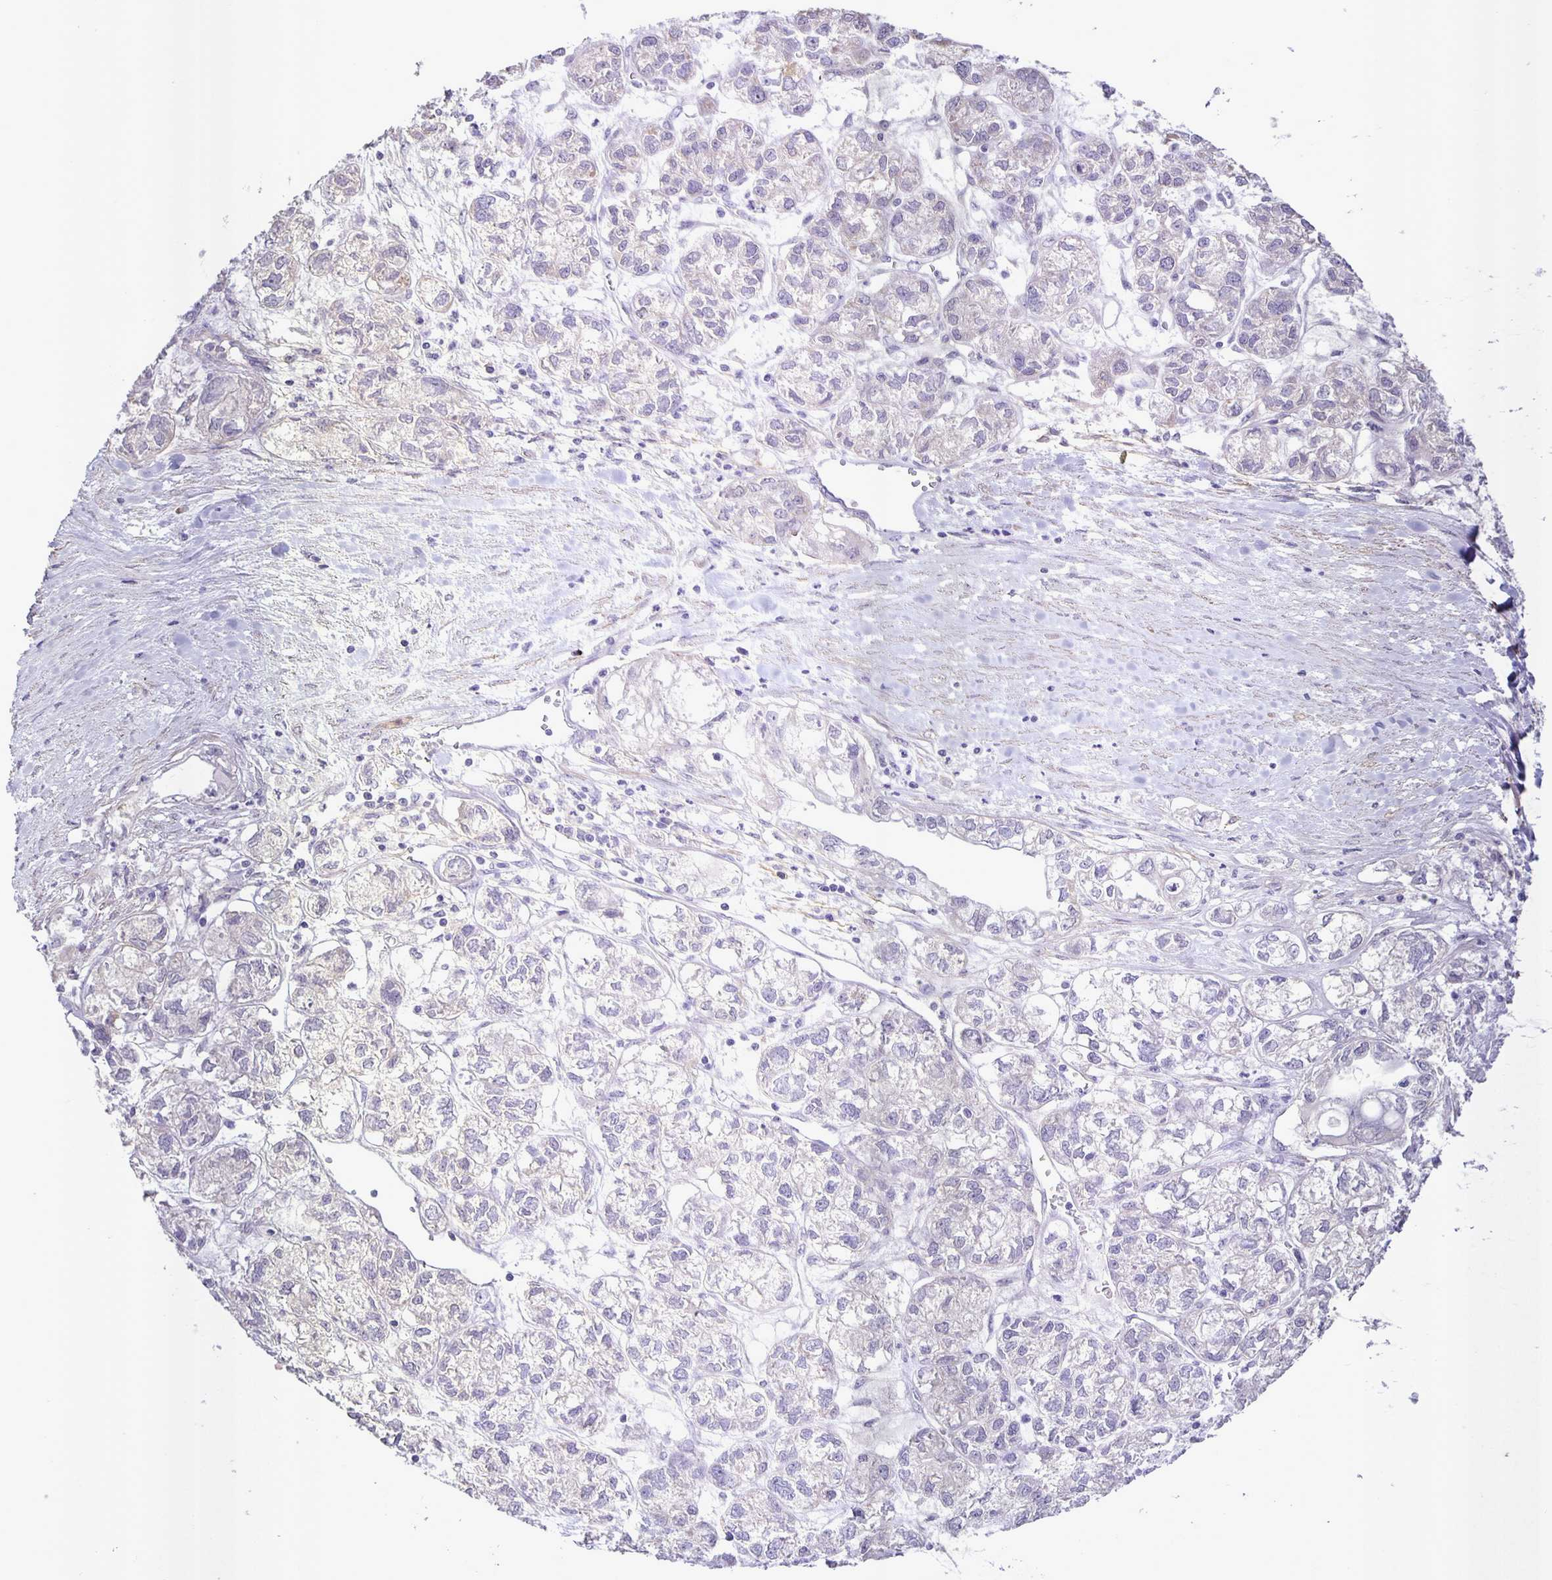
{"staining": {"intensity": "negative", "quantity": "none", "location": "none"}, "tissue": "ovarian cancer", "cell_type": "Tumor cells", "image_type": "cancer", "snomed": [{"axis": "morphology", "description": "Carcinoma, endometroid"}, {"axis": "topography", "description": "Ovary"}], "caption": "High power microscopy histopathology image of an IHC photomicrograph of ovarian cancer, revealing no significant expression in tumor cells.", "gene": "SRCIN1", "patient": {"sex": "female", "age": 64}}